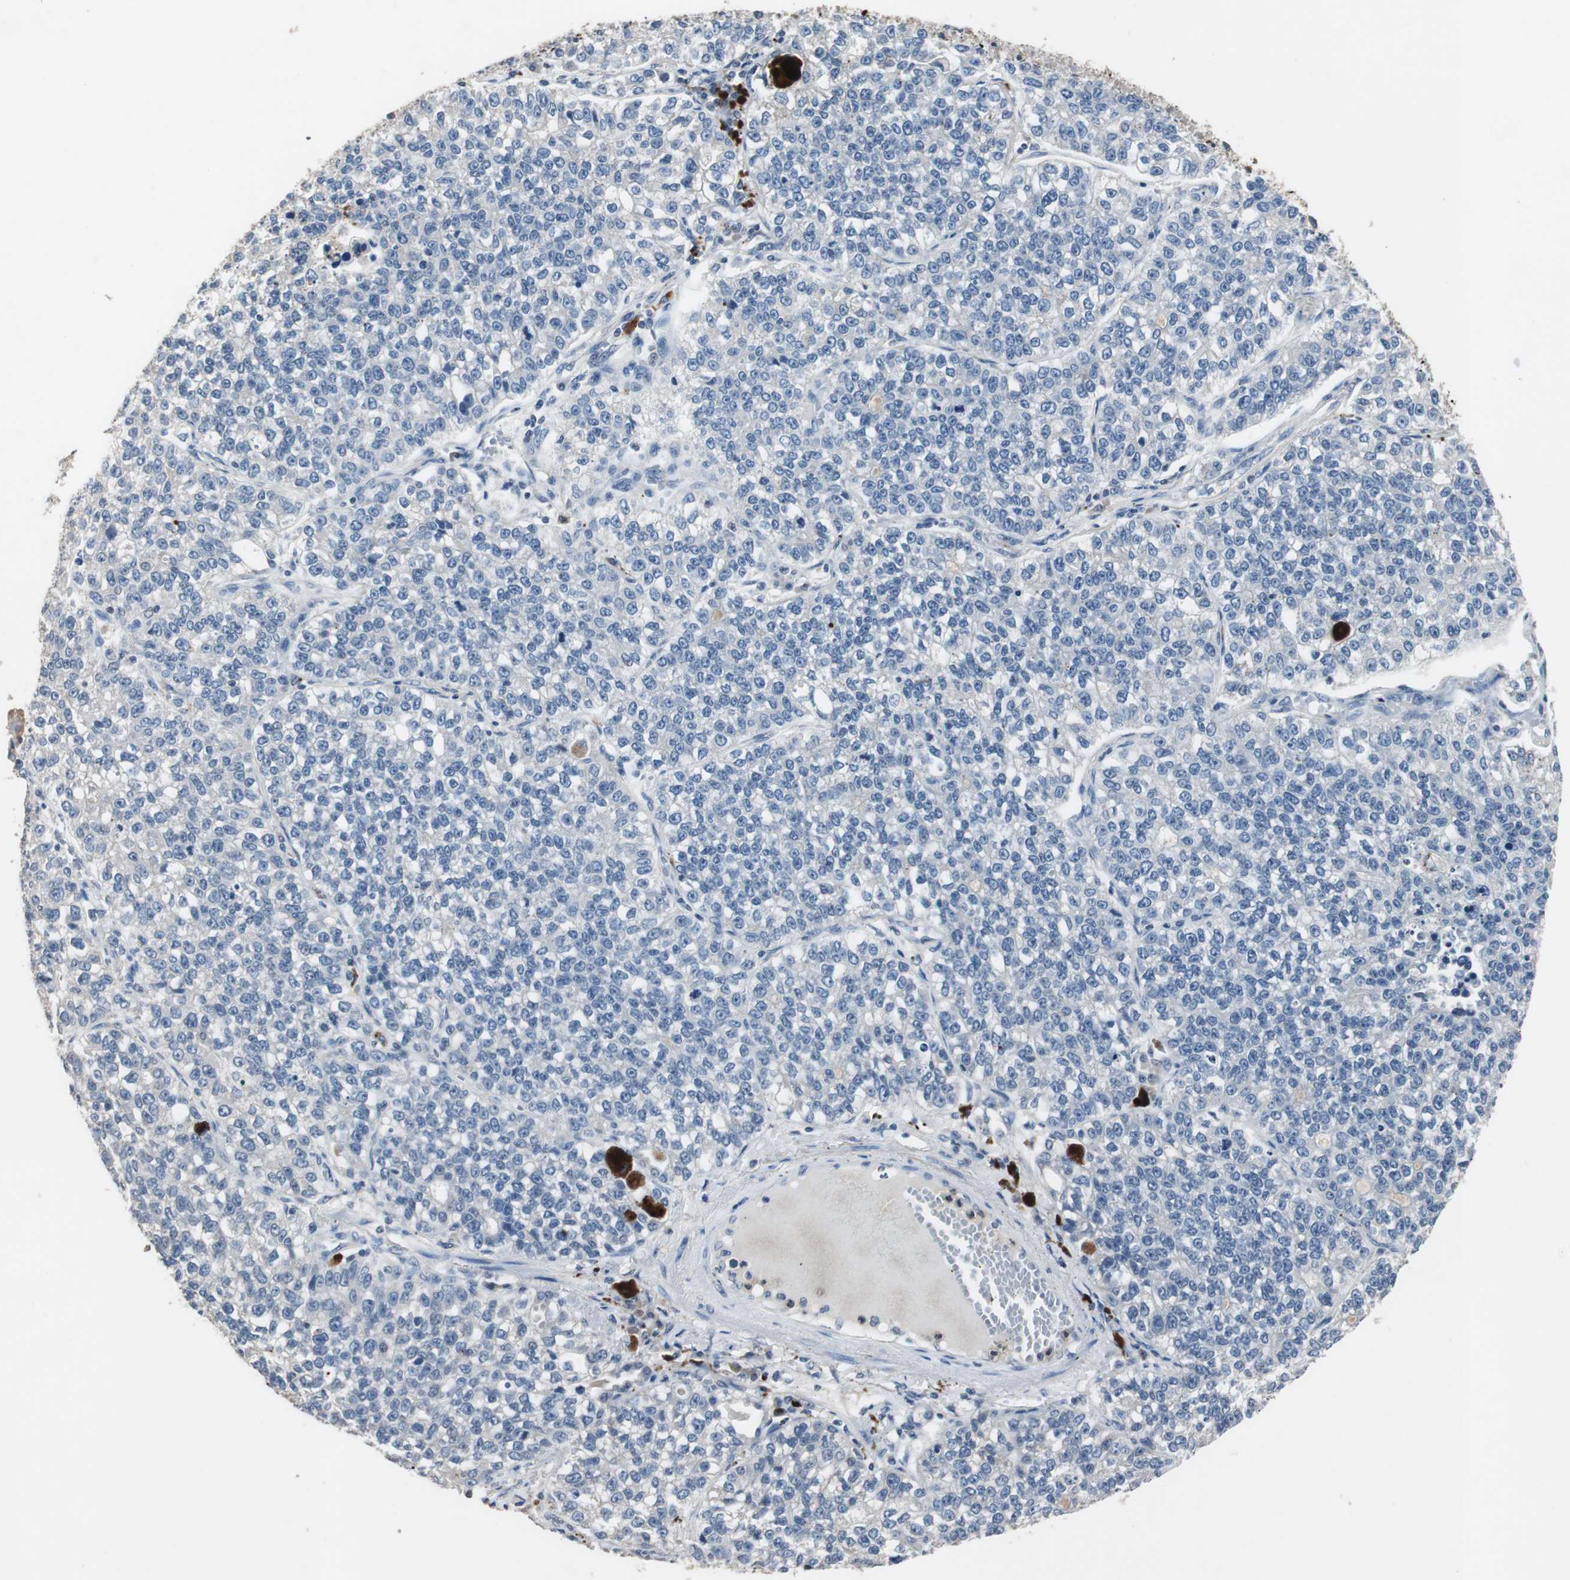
{"staining": {"intensity": "weak", "quantity": "25%-75%", "location": "cytoplasmic/membranous"}, "tissue": "lung cancer", "cell_type": "Tumor cells", "image_type": "cancer", "snomed": [{"axis": "morphology", "description": "Adenocarcinoma, NOS"}, {"axis": "topography", "description": "Lung"}], "caption": "Brown immunohistochemical staining in human lung adenocarcinoma displays weak cytoplasmic/membranous expression in about 25%-75% of tumor cells.", "gene": "ADNP2", "patient": {"sex": "male", "age": 49}}